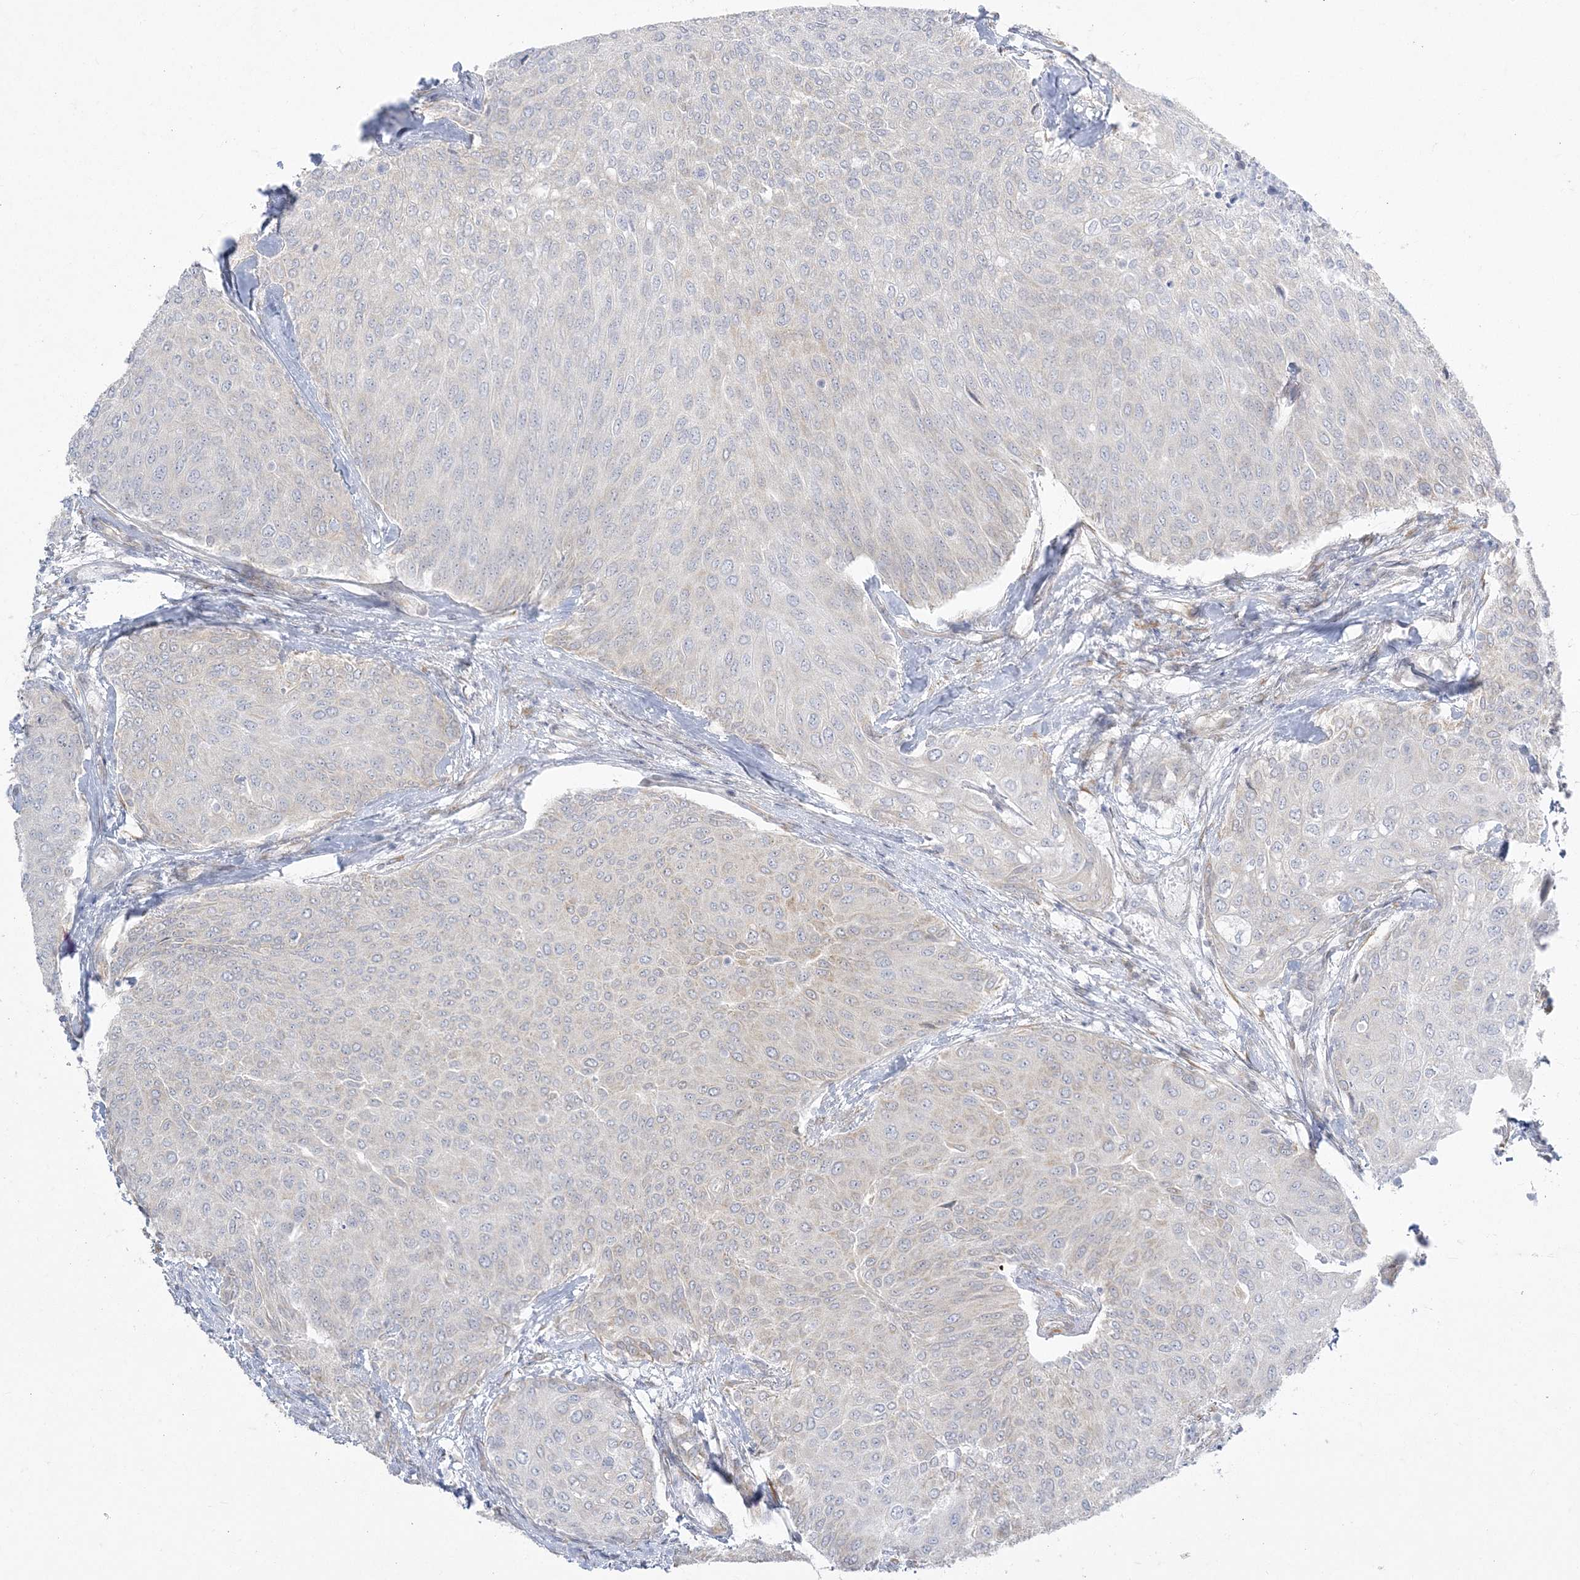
{"staining": {"intensity": "negative", "quantity": "none", "location": "none"}, "tissue": "urothelial cancer", "cell_type": "Tumor cells", "image_type": "cancer", "snomed": [{"axis": "morphology", "description": "Urothelial carcinoma, Low grade"}, {"axis": "topography", "description": "Urinary bladder"}], "caption": "Tumor cells are negative for brown protein staining in urothelial cancer.", "gene": "ZC3H6", "patient": {"sex": "female", "age": 79}}